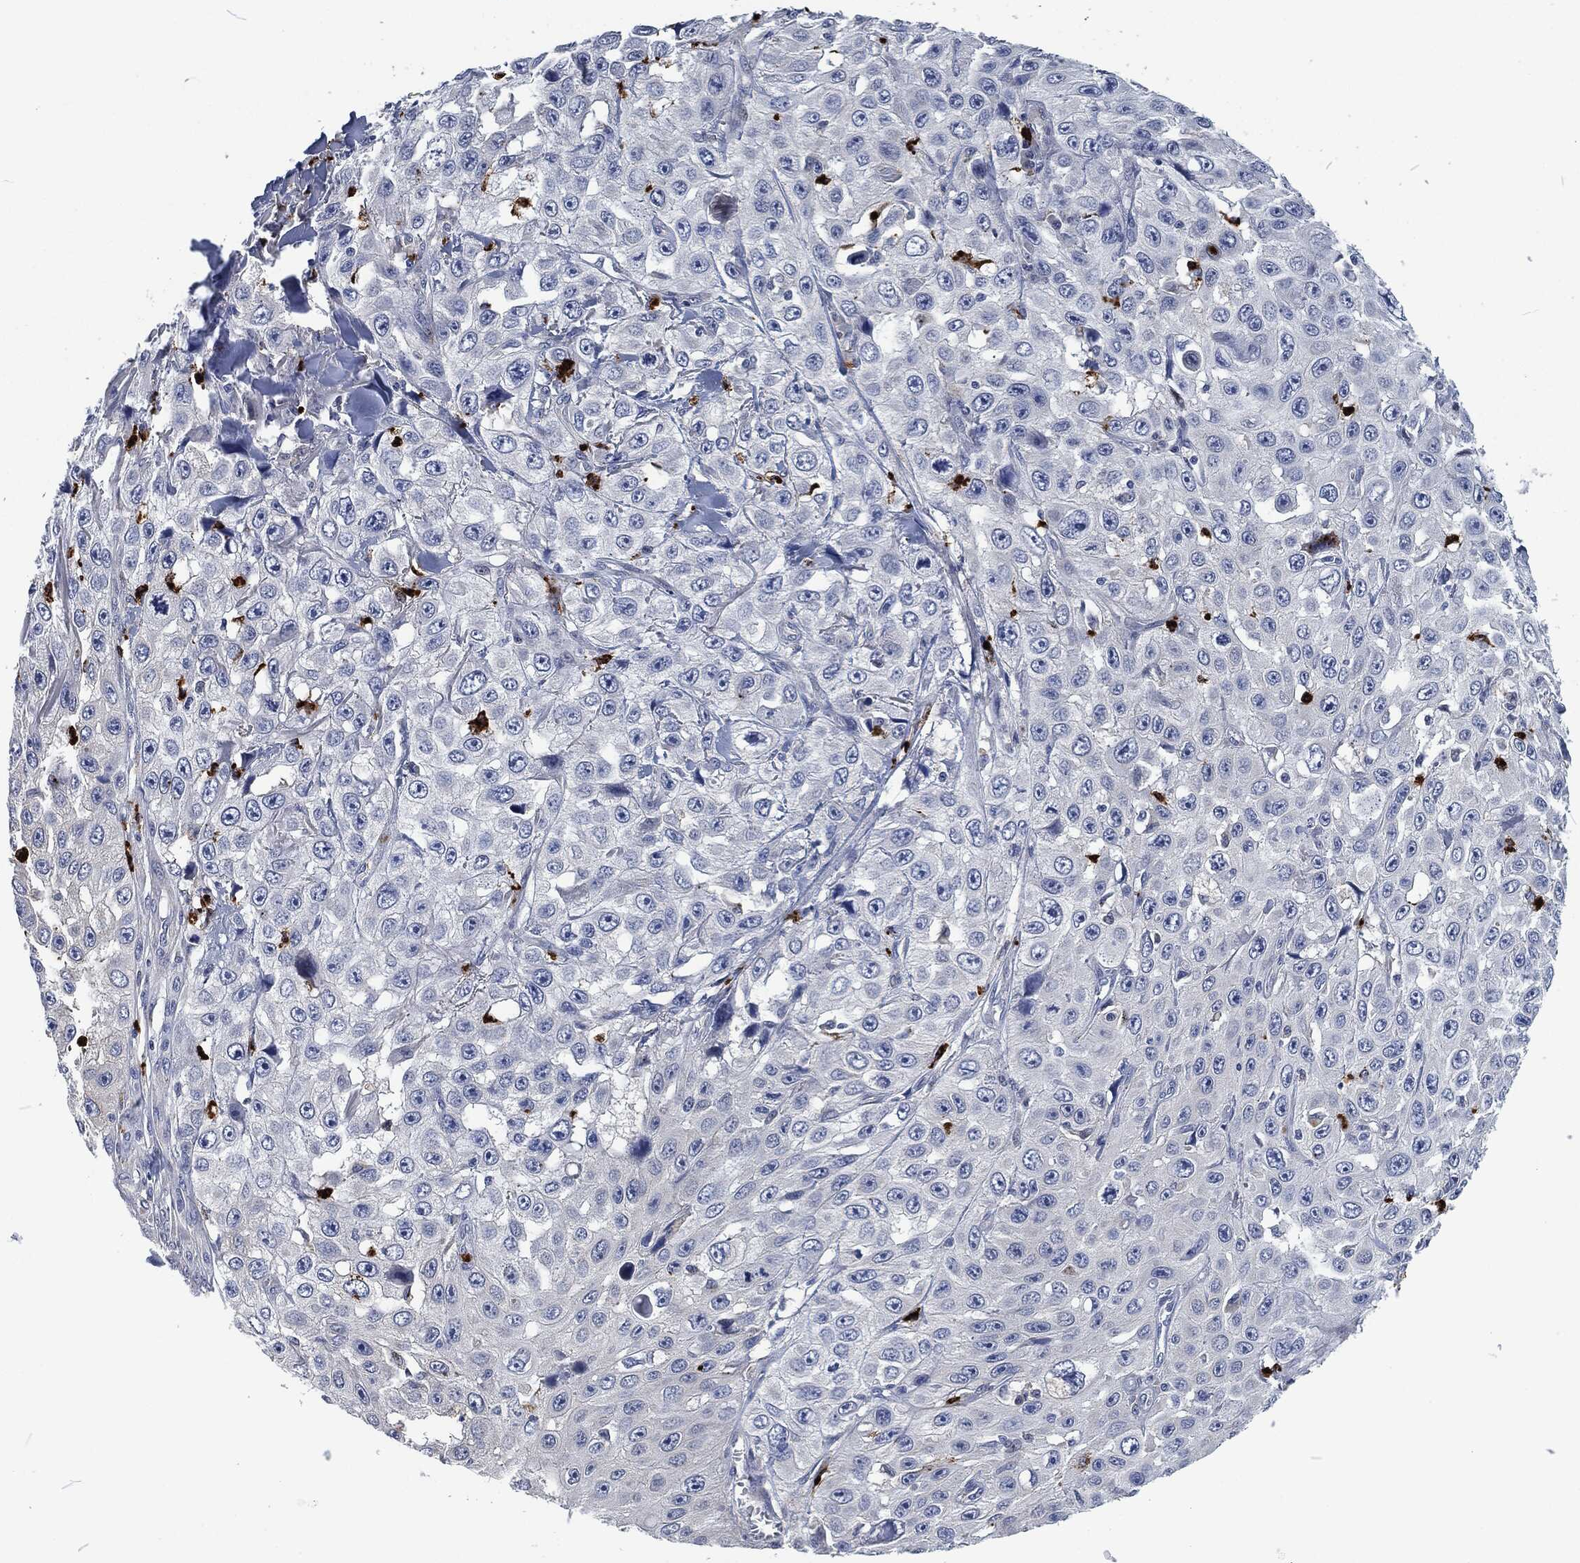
{"staining": {"intensity": "negative", "quantity": "none", "location": "none"}, "tissue": "skin cancer", "cell_type": "Tumor cells", "image_type": "cancer", "snomed": [{"axis": "morphology", "description": "Squamous cell carcinoma, NOS"}, {"axis": "topography", "description": "Skin"}], "caption": "A photomicrograph of human skin cancer is negative for staining in tumor cells.", "gene": "MPO", "patient": {"sex": "male", "age": 82}}